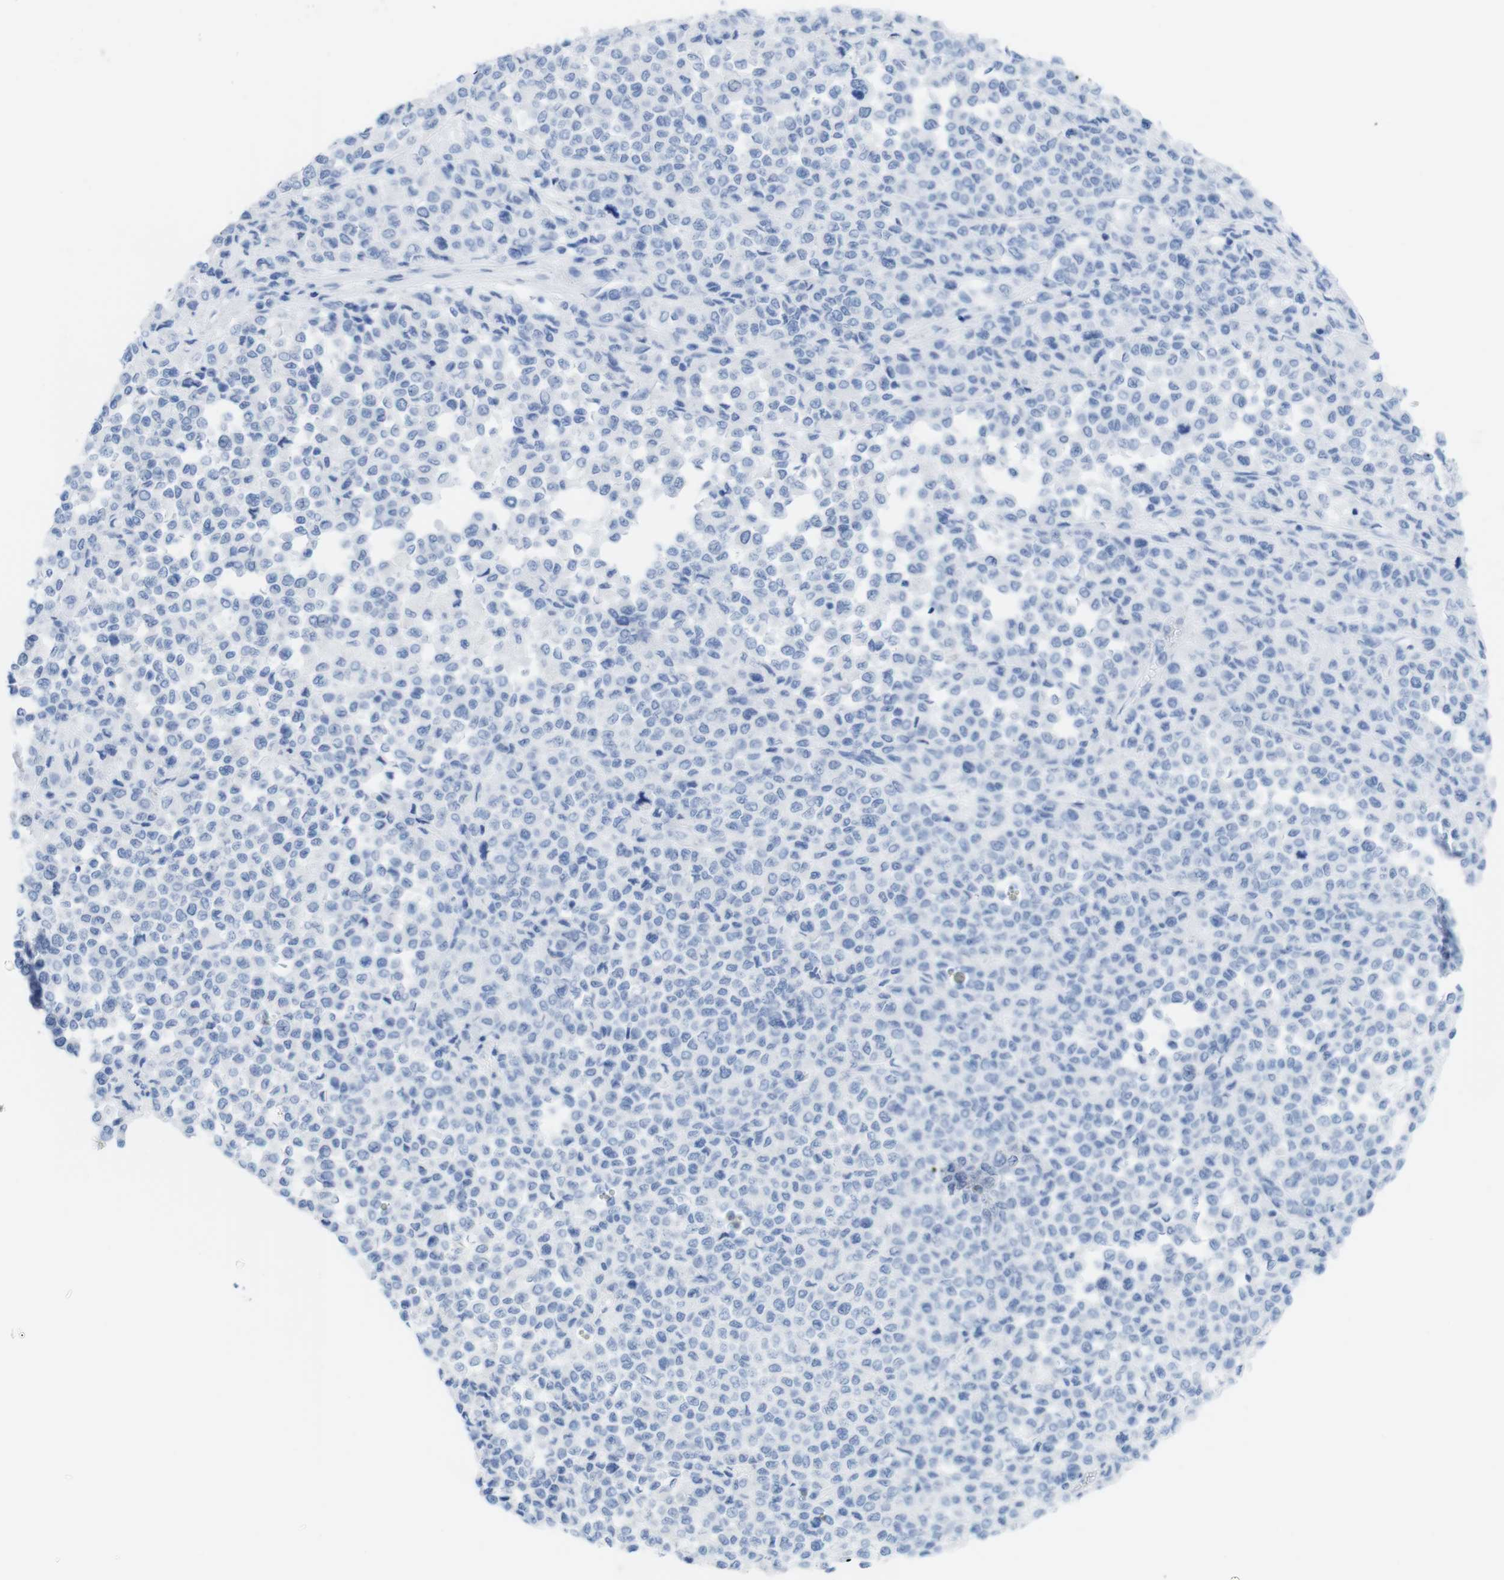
{"staining": {"intensity": "negative", "quantity": "none", "location": "none"}, "tissue": "melanoma", "cell_type": "Tumor cells", "image_type": "cancer", "snomed": [{"axis": "morphology", "description": "Malignant melanoma, Metastatic site"}, {"axis": "topography", "description": "Pancreas"}], "caption": "Immunohistochemistry micrograph of neoplastic tissue: malignant melanoma (metastatic site) stained with DAB reveals no significant protein staining in tumor cells. (Immunohistochemistry (ihc), brightfield microscopy, high magnification).", "gene": "MYH7", "patient": {"sex": "female", "age": 30}}